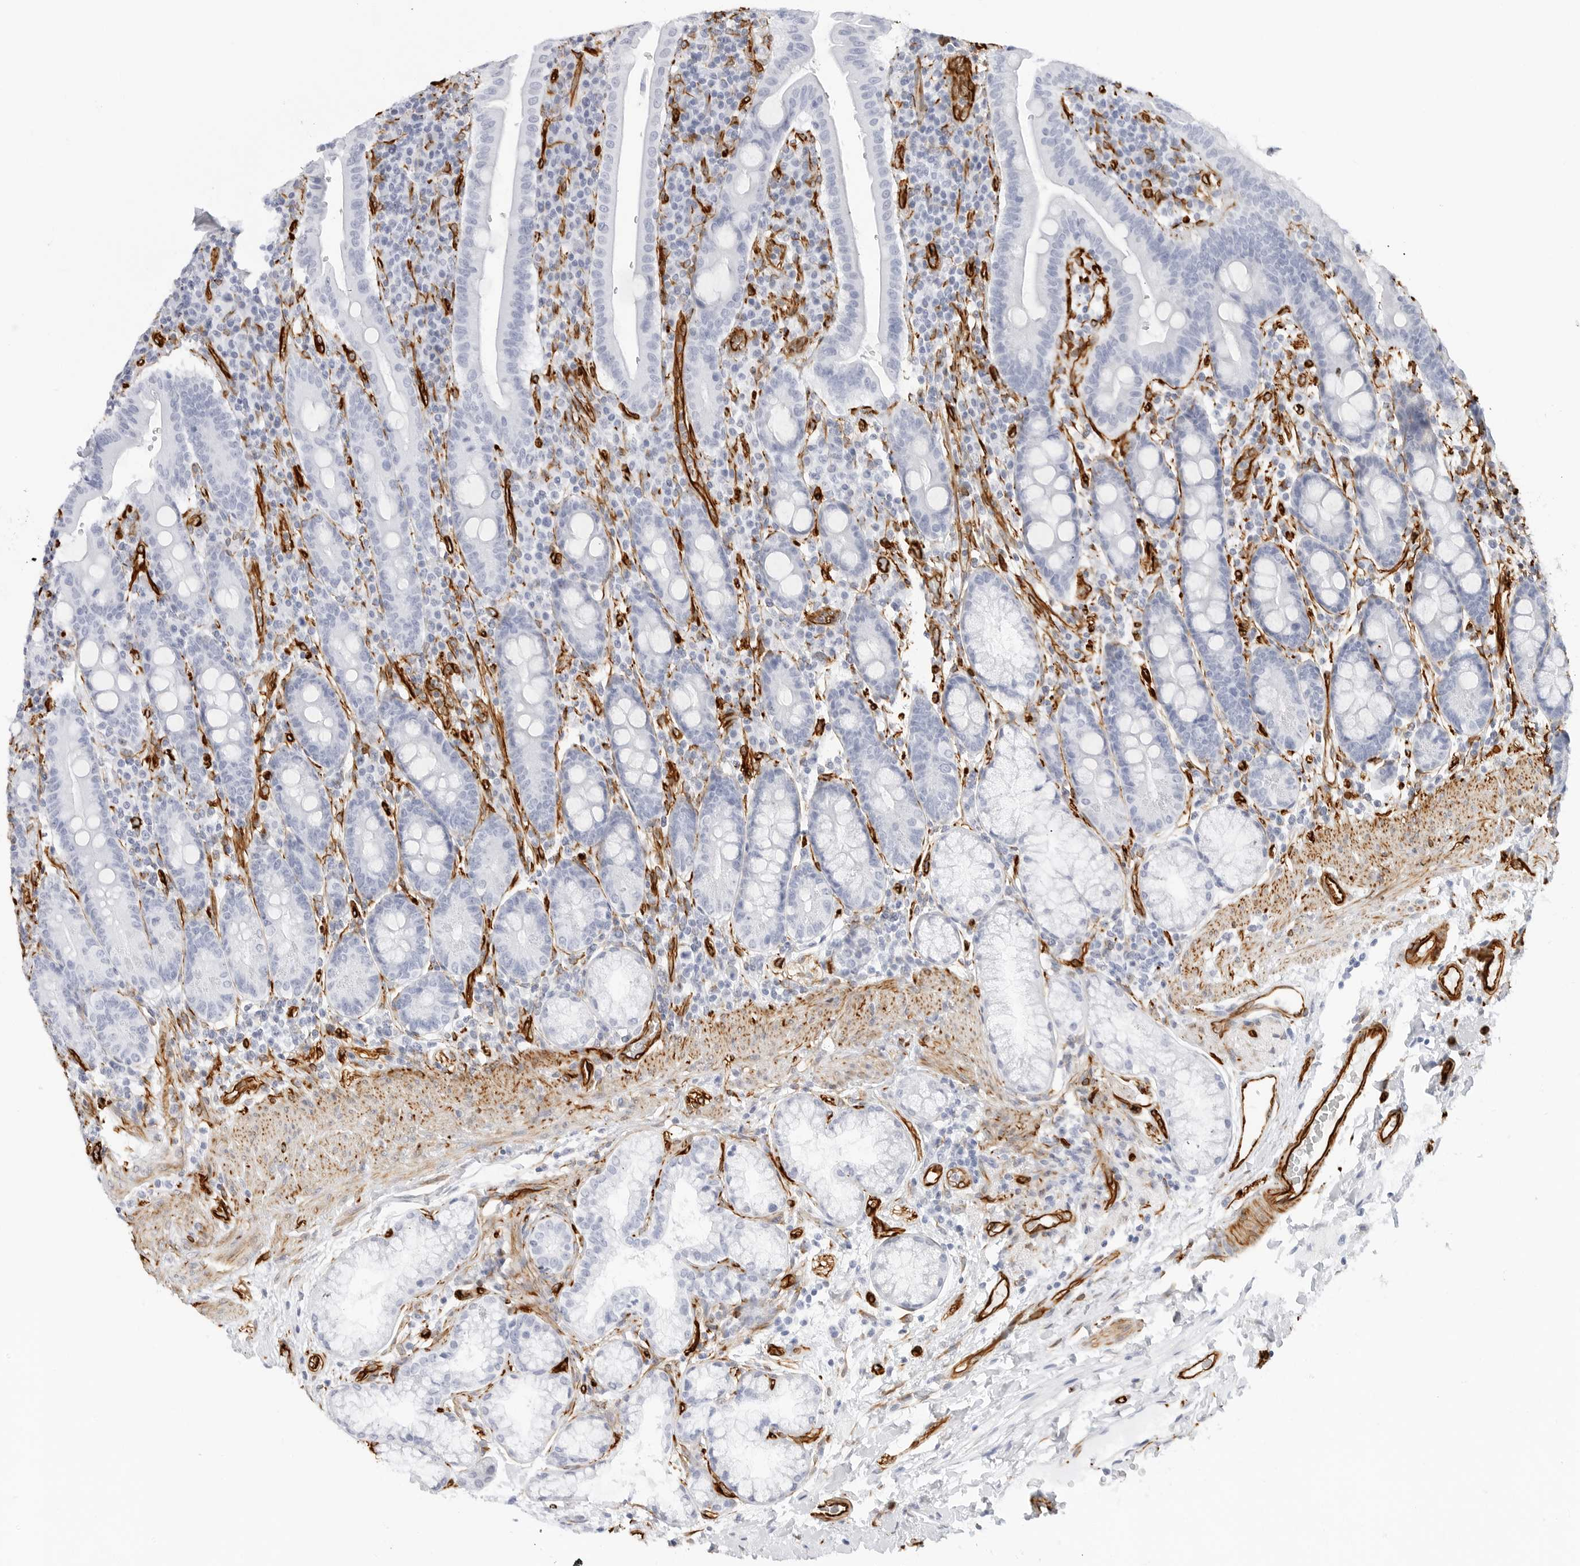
{"staining": {"intensity": "negative", "quantity": "none", "location": "none"}, "tissue": "duodenum", "cell_type": "Glandular cells", "image_type": "normal", "snomed": [{"axis": "morphology", "description": "Normal tissue, NOS"}, {"axis": "morphology", "description": "Adenocarcinoma, NOS"}, {"axis": "topography", "description": "Pancreas"}, {"axis": "topography", "description": "Duodenum"}], "caption": "DAB immunohistochemical staining of normal duodenum demonstrates no significant expression in glandular cells.", "gene": "NES", "patient": {"sex": "male", "age": 50}}